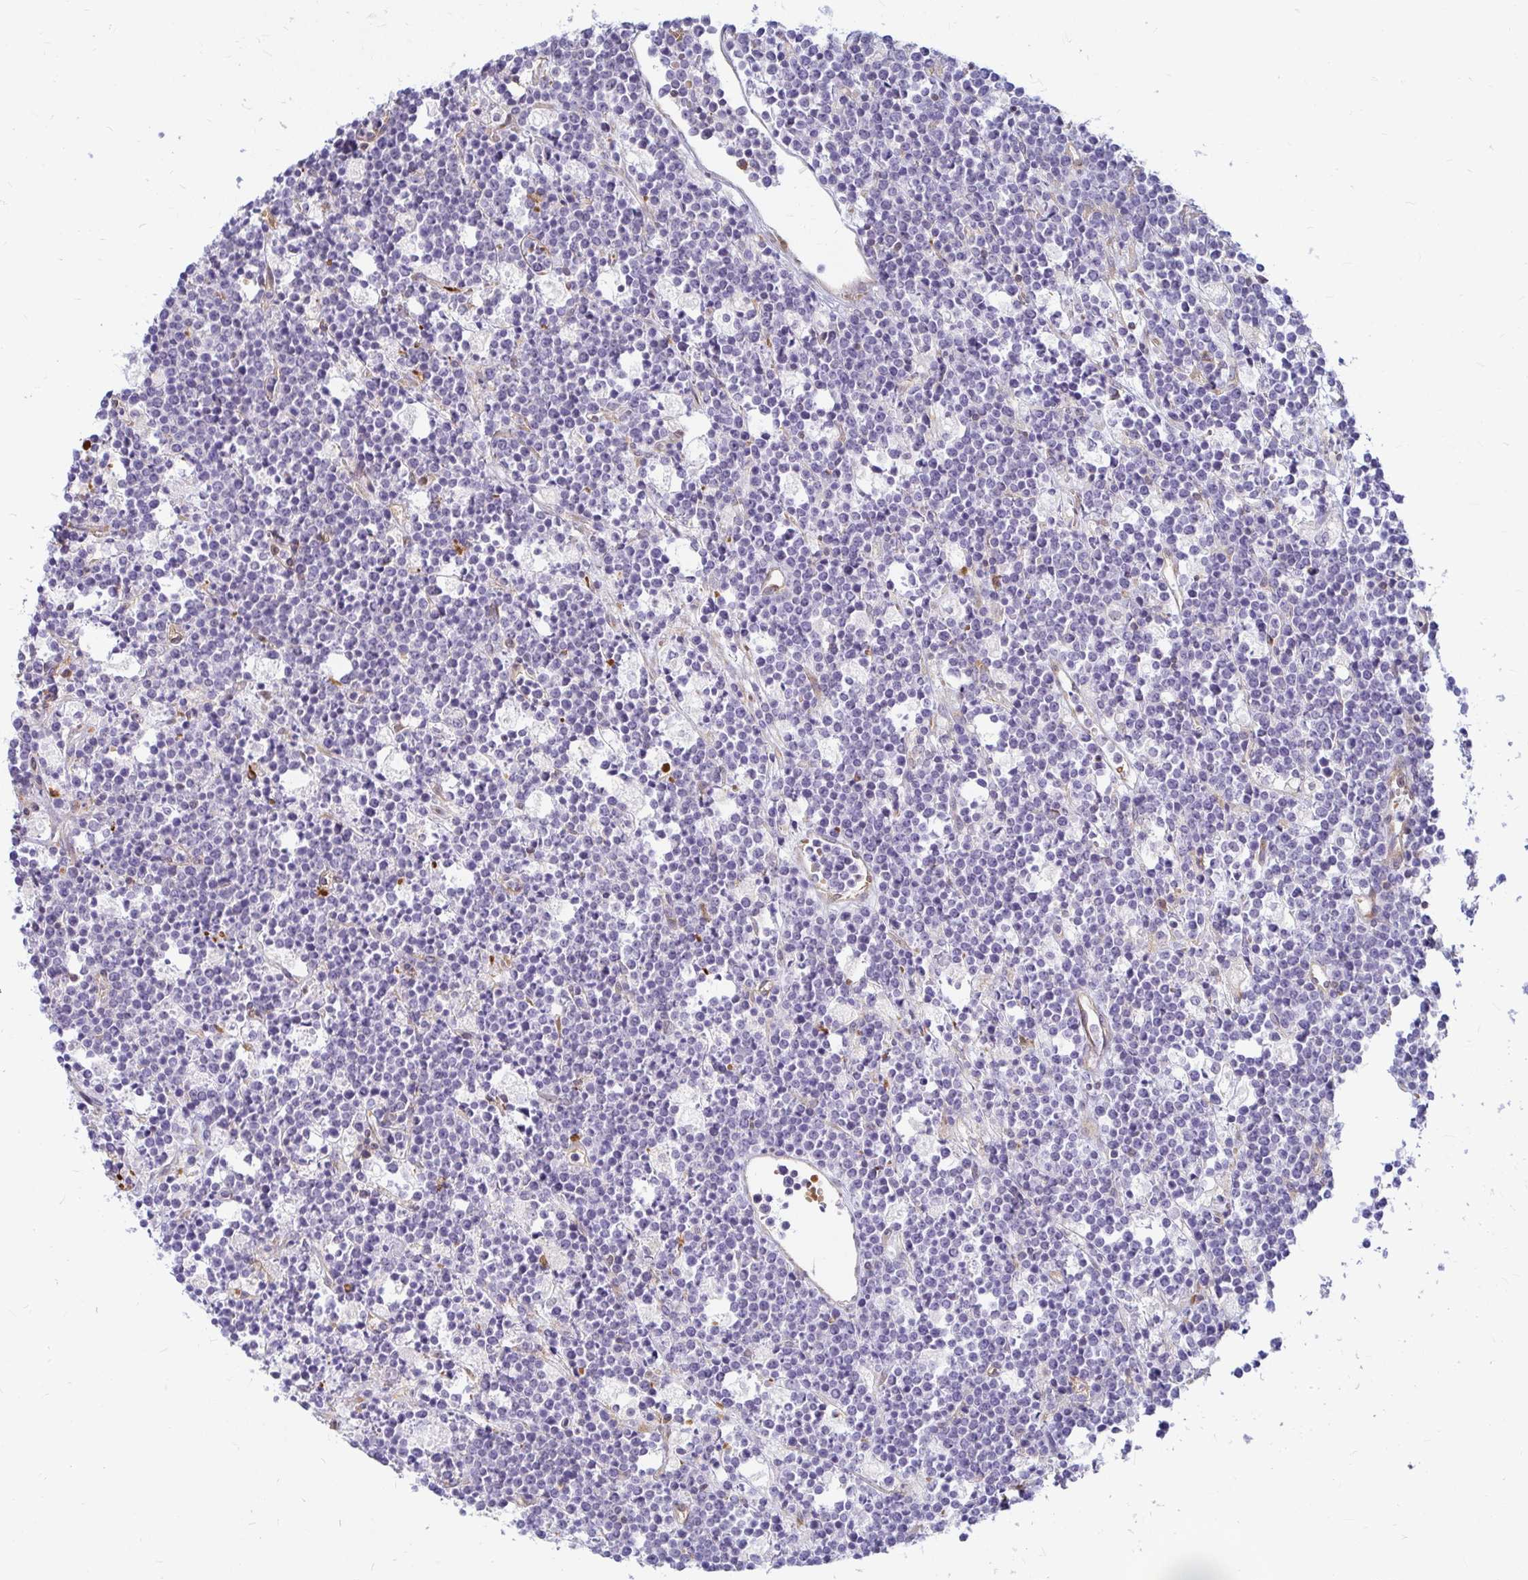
{"staining": {"intensity": "negative", "quantity": "none", "location": "none"}, "tissue": "lymphoma", "cell_type": "Tumor cells", "image_type": "cancer", "snomed": [{"axis": "morphology", "description": "Malignant lymphoma, non-Hodgkin's type, High grade"}, {"axis": "topography", "description": "Ovary"}], "caption": "An immunohistochemistry (IHC) photomicrograph of malignant lymphoma, non-Hodgkin's type (high-grade) is shown. There is no staining in tumor cells of malignant lymphoma, non-Hodgkin's type (high-grade). Nuclei are stained in blue.", "gene": "CAST", "patient": {"sex": "female", "age": 56}}